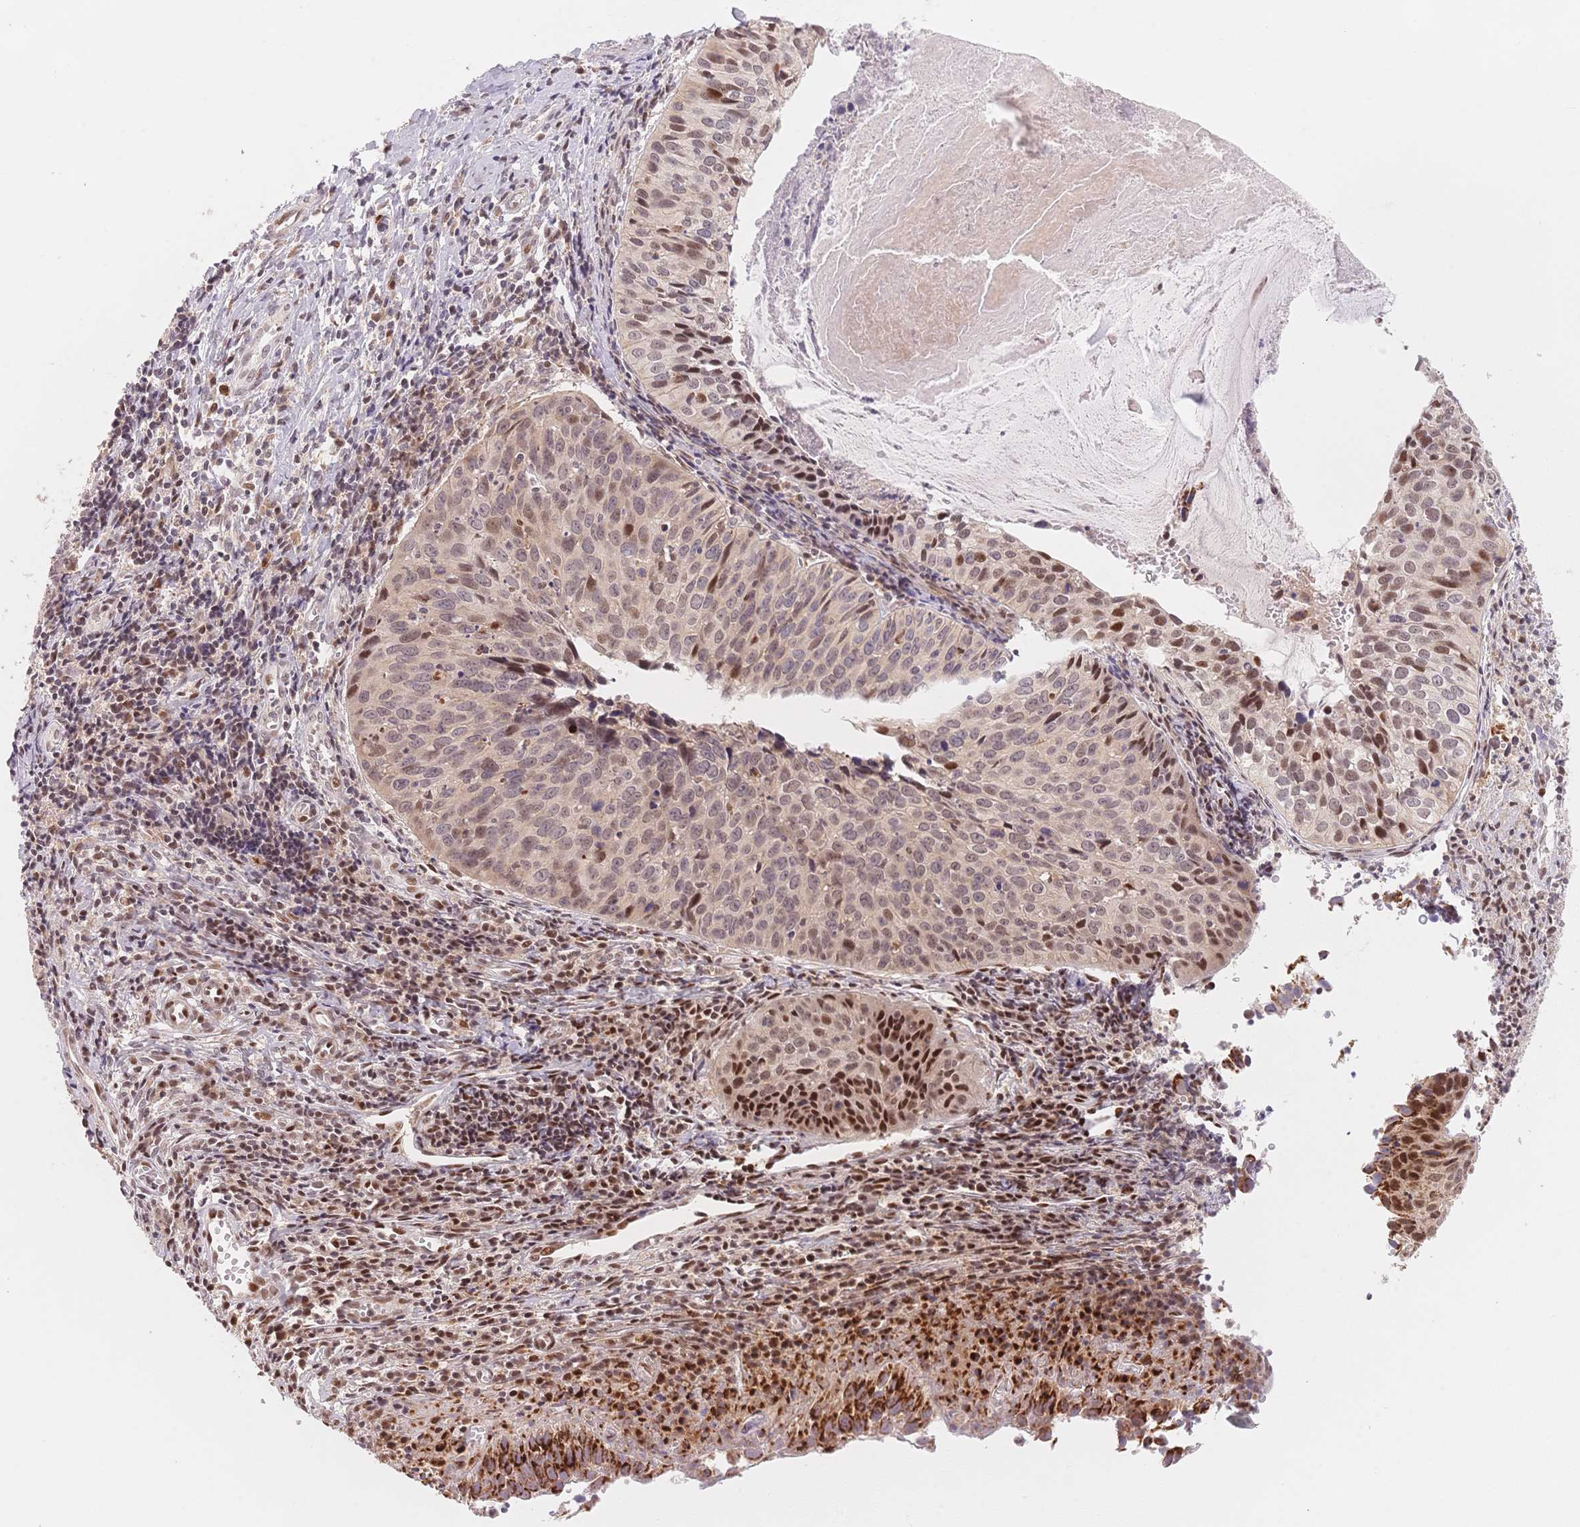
{"staining": {"intensity": "weak", "quantity": "25%-75%", "location": "nuclear"}, "tissue": "cervical cancer", "cell_type": "Tumor cells", "image_type": "cancer", "snomed": [{"axis": "morphology", "description": "Squamous cell carcinoma, NOS"}, {"axis": "topography", "description": "Cervix"}], "caption": "Tumor cells show weak nuclear positivity in about 25%-75% of cells in cervical squamous cell carcinoma.", "gene": "STK39", "patient": {"sex": "female", "age": 31}}